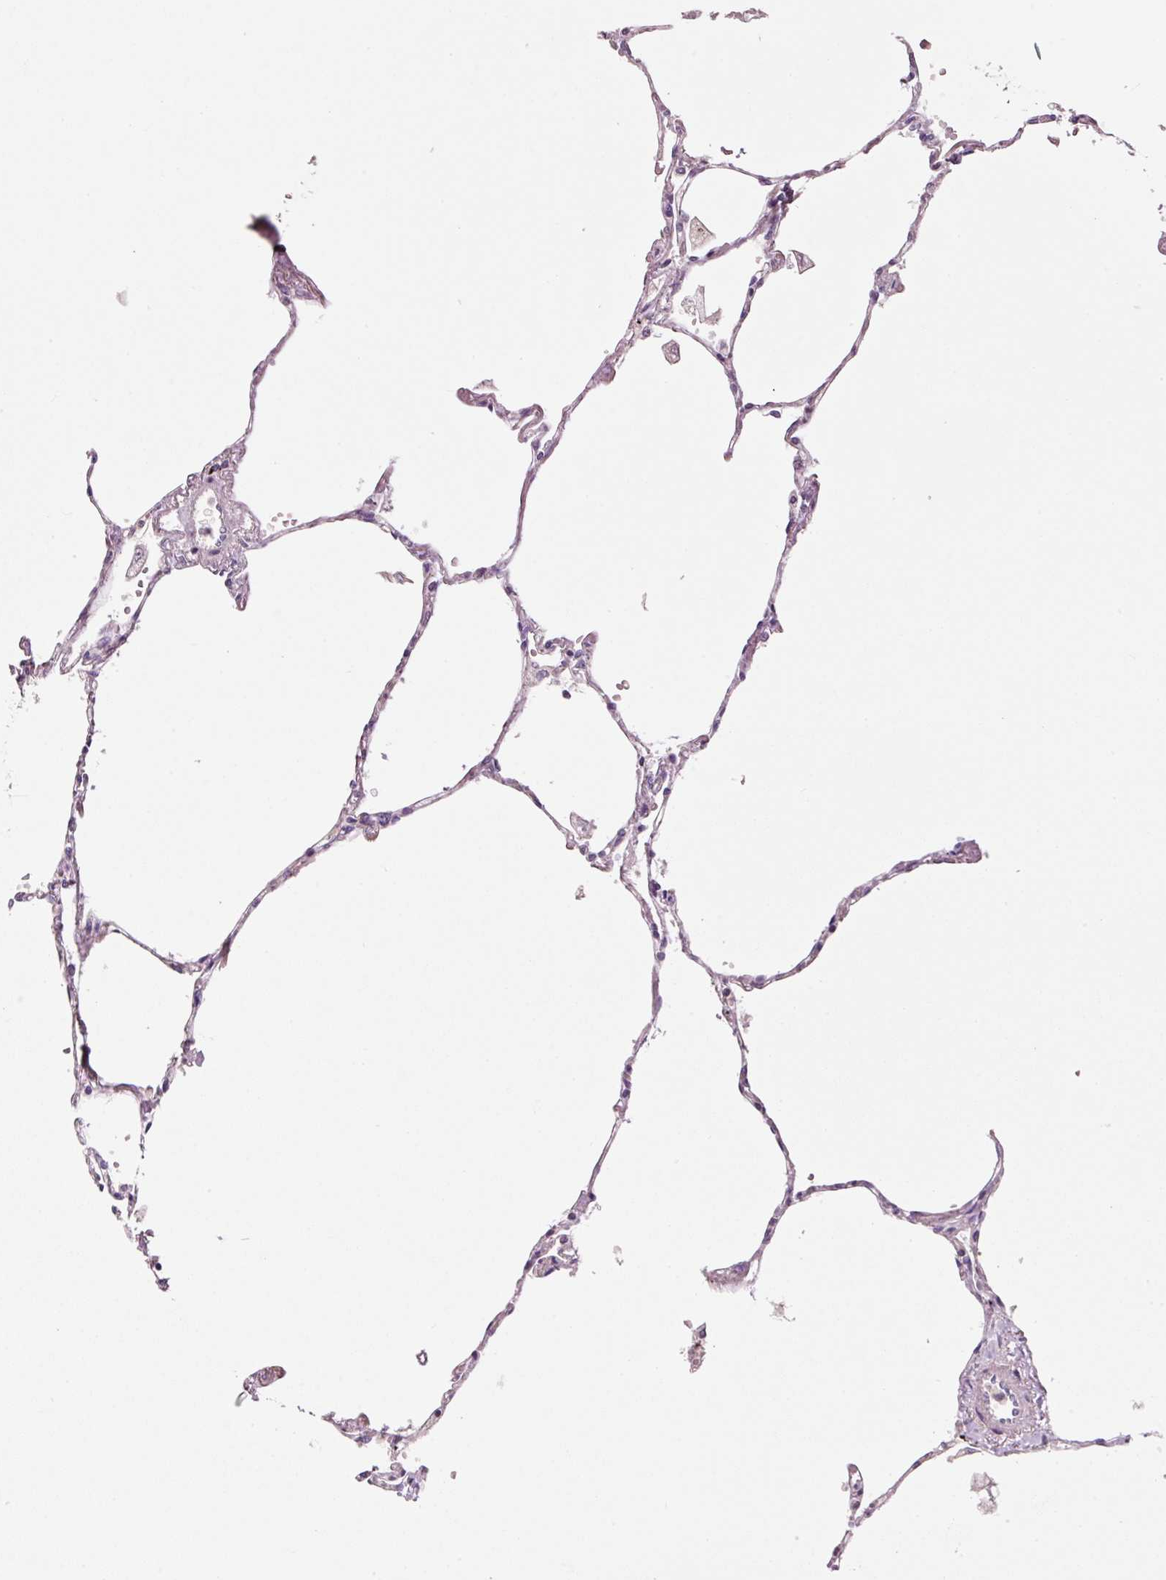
{"staining": {"intensity": "negative", "quantity": "none", "location": "none"}, "tissue": "lung", "cell_type": "Alveolar cells", "image_type": "normal", "snomed": [{"axis": "morphology", "description": "Normal tissue, NOS"}, {"axis": "topography", "description": "Lung"}], "caption": "High magnification brightfield microscopy of normal lung stained with DAB (brown) and counterstained with hematoxylin (blue): alveolar cells show no significant staining. (Stains: DAB (3,3'-diaminobenzidine) IHC with hematoxylin counter stain, Microscopy: brightfield microscopy at high magnification).", "gene": "TIRAP", "patient": {"sex": "female", "age": 67}}